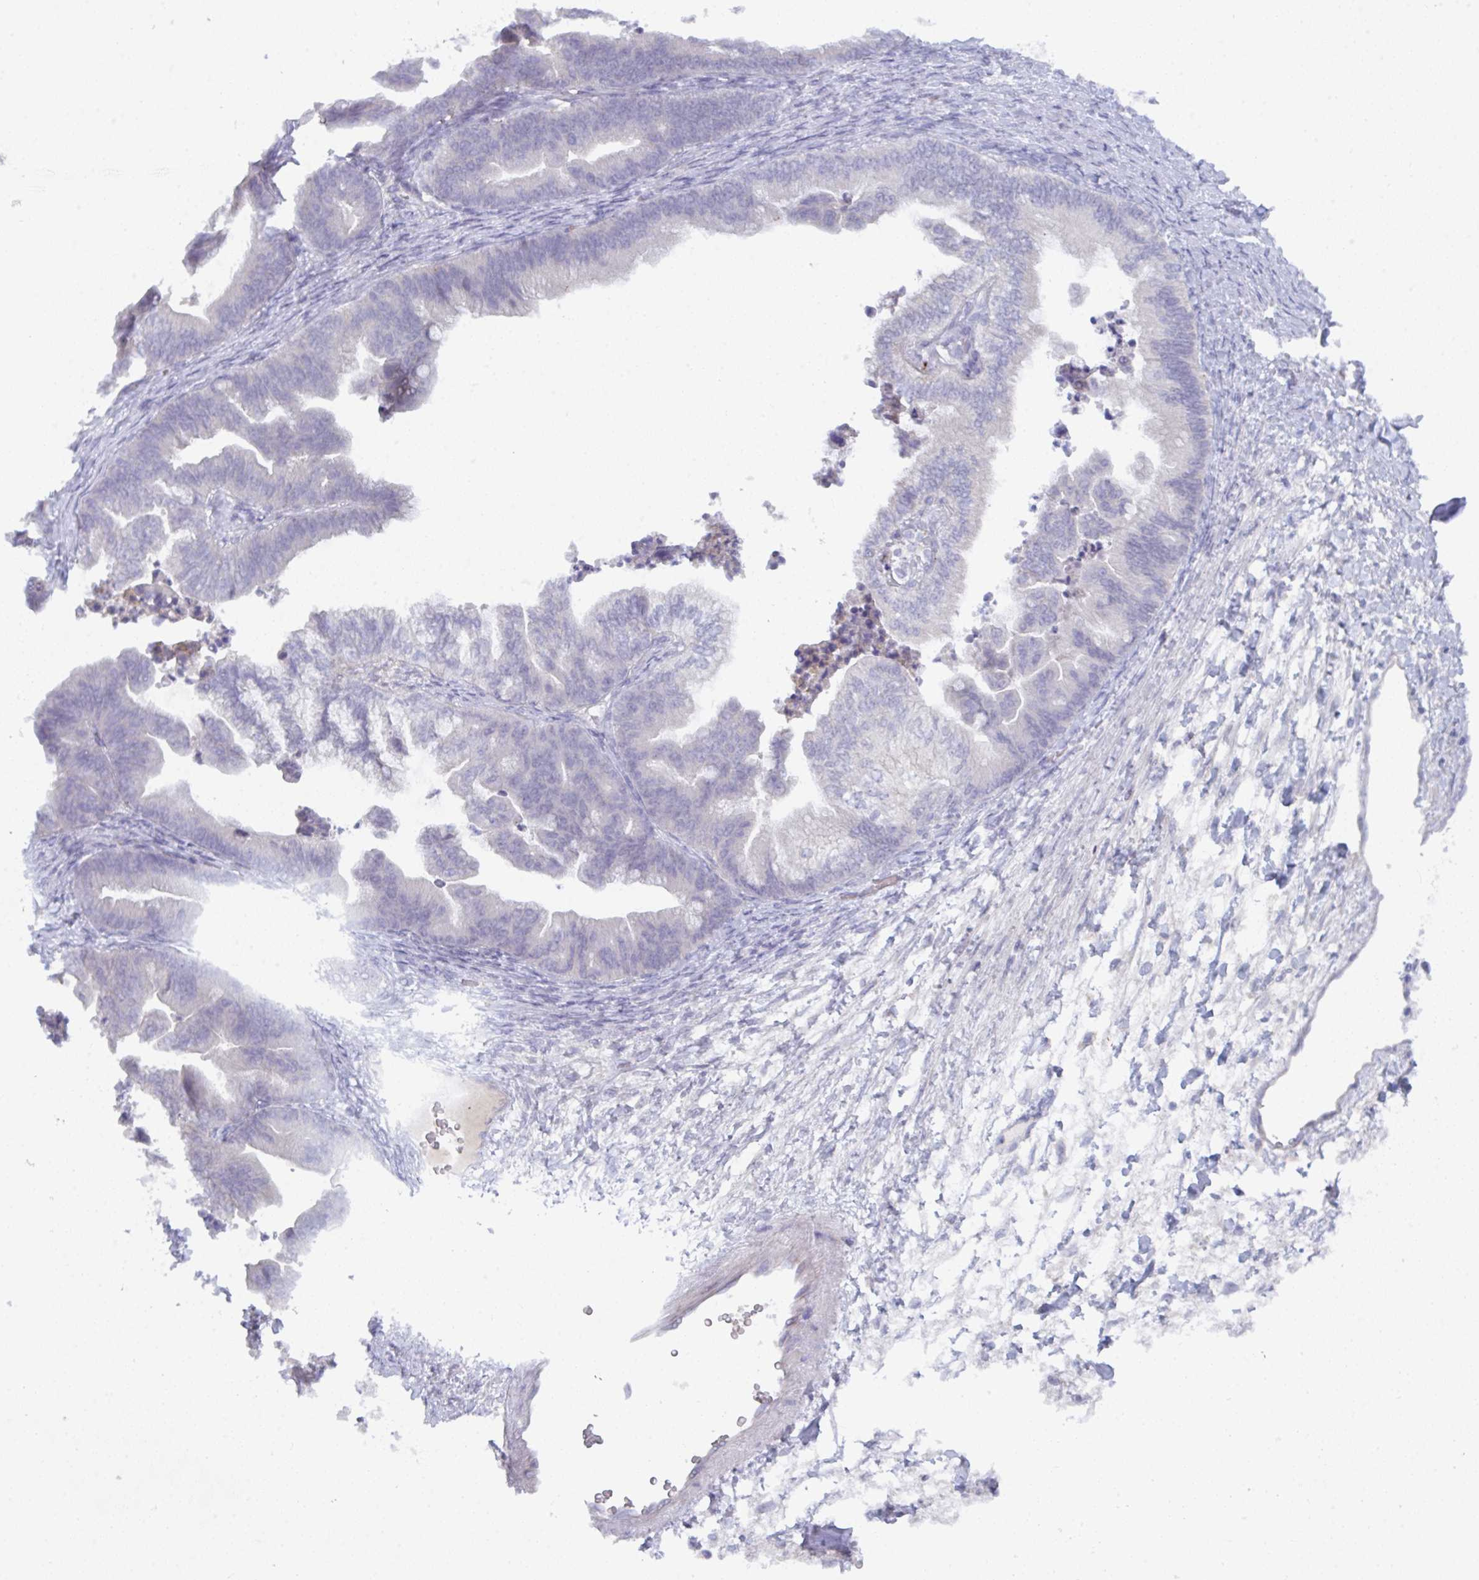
{"staining": {"intensity": "negative", "quantity": "none", "location": "none"}, "tissue": "ovarian cancer", "cell_type": "Tumor cells", "image_type": "cancer", "snomed": [{"axis": "morphology", "description": "Cystadenocarcinoma, mucinous, NOS"}, {"axis": "topography", "description": "Ovary"}], "caption": "A high-resolution photomicrograph shows immunohistochemistry staining of ovarian cancer (mucinous cystadenocarcinoma), which demonstrates no significant expression in tumor cells.", "gene": "KCNK5", "patient": {"sex": "female", "age": 67}}